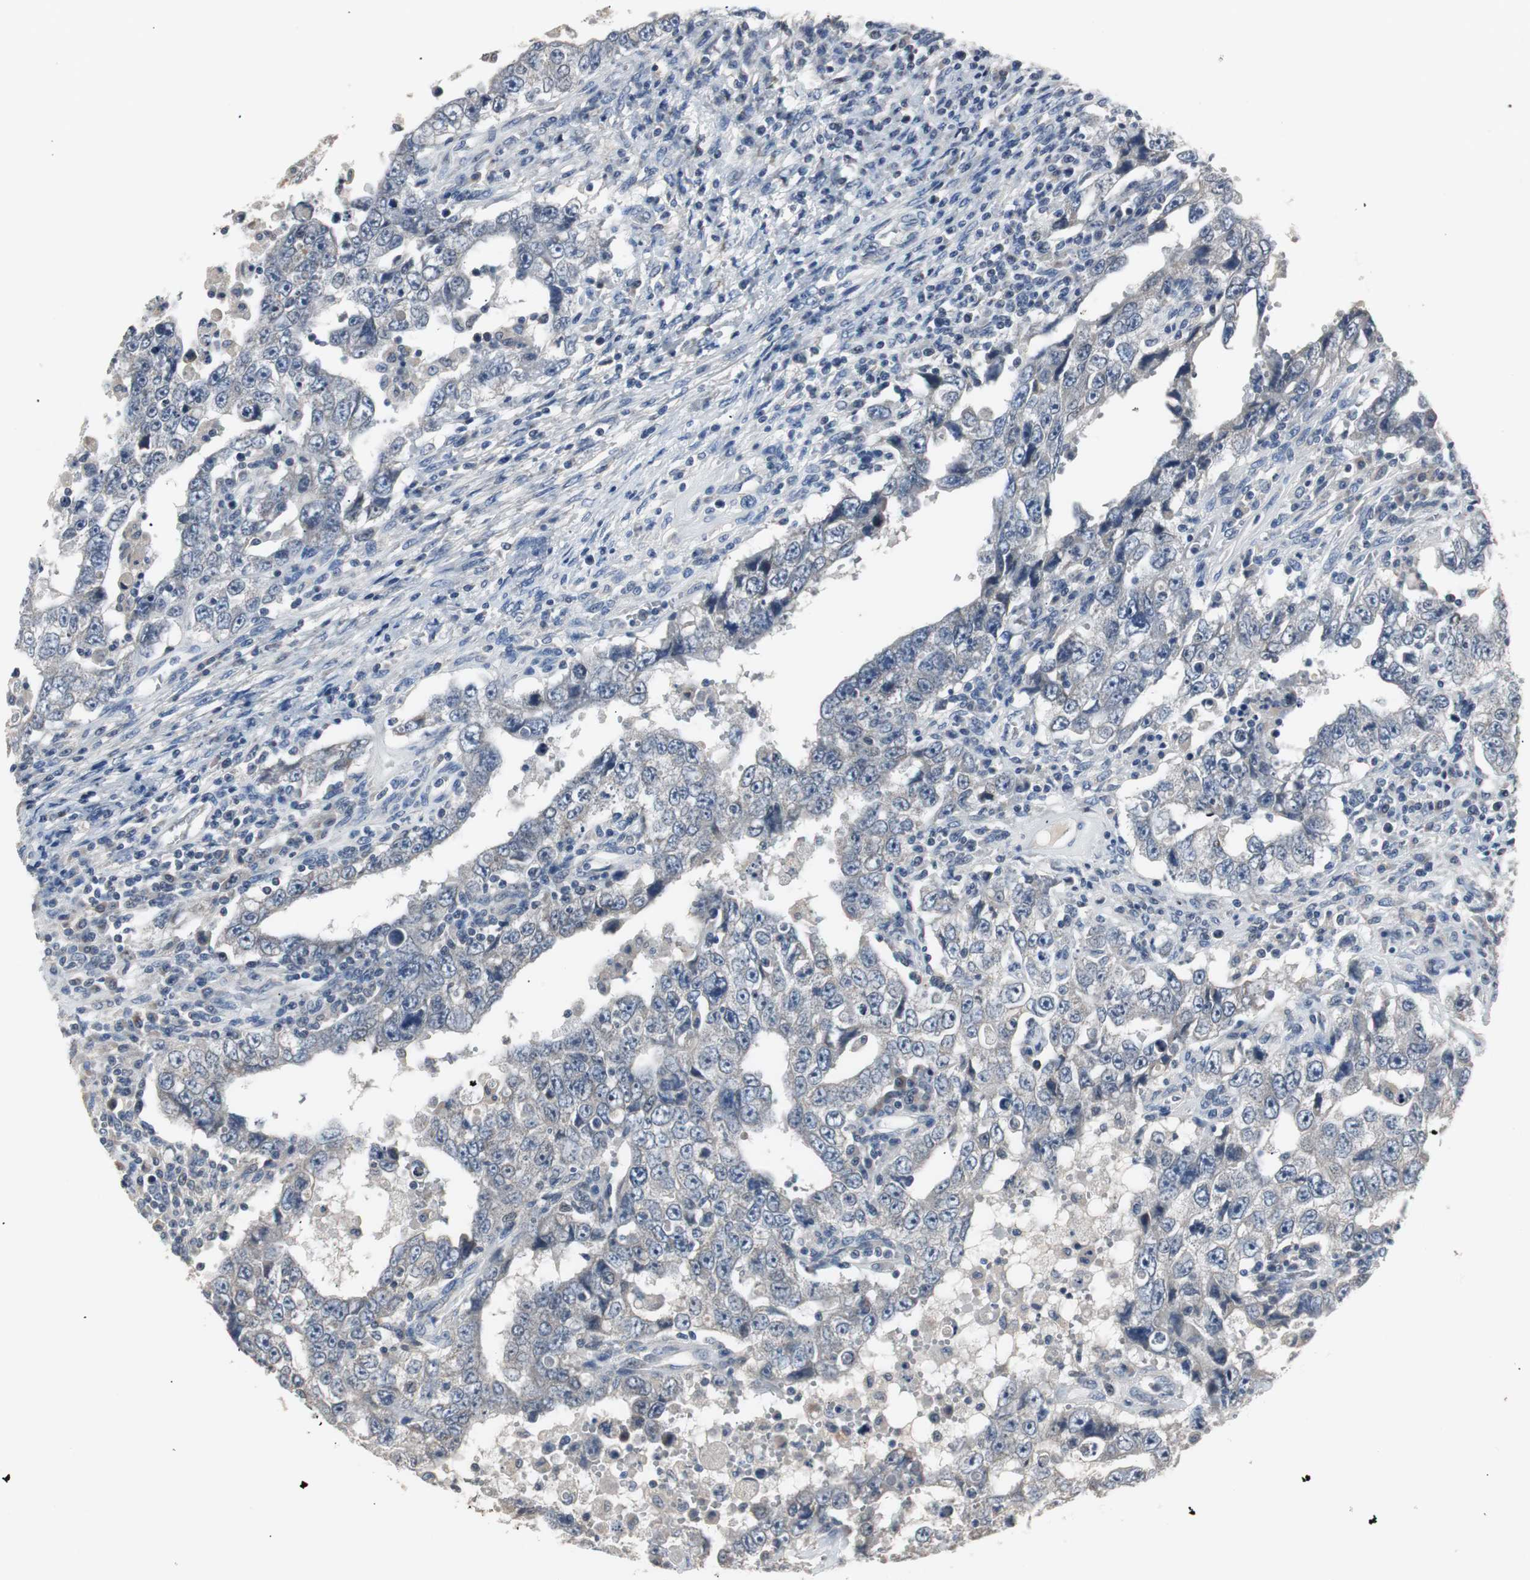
{"staining": {"intensity": "negative", "quantity": "none", "location": "none"}, "tissue": "testis cancer", "cell_type": "Tumor cells", "image_type": "cancer", "snomed": [{"axis": "morphology", "description": "Carcinoma, Embryonal, NOS"}, {"axis": "topography", "description": "Testis"}], "caption": "Testis cancer was stained to show a protein in brown. There is no significant expression in tumor cells.", "gene": "PCYT1B", "patient": {"sex": "male", "age": 26}}